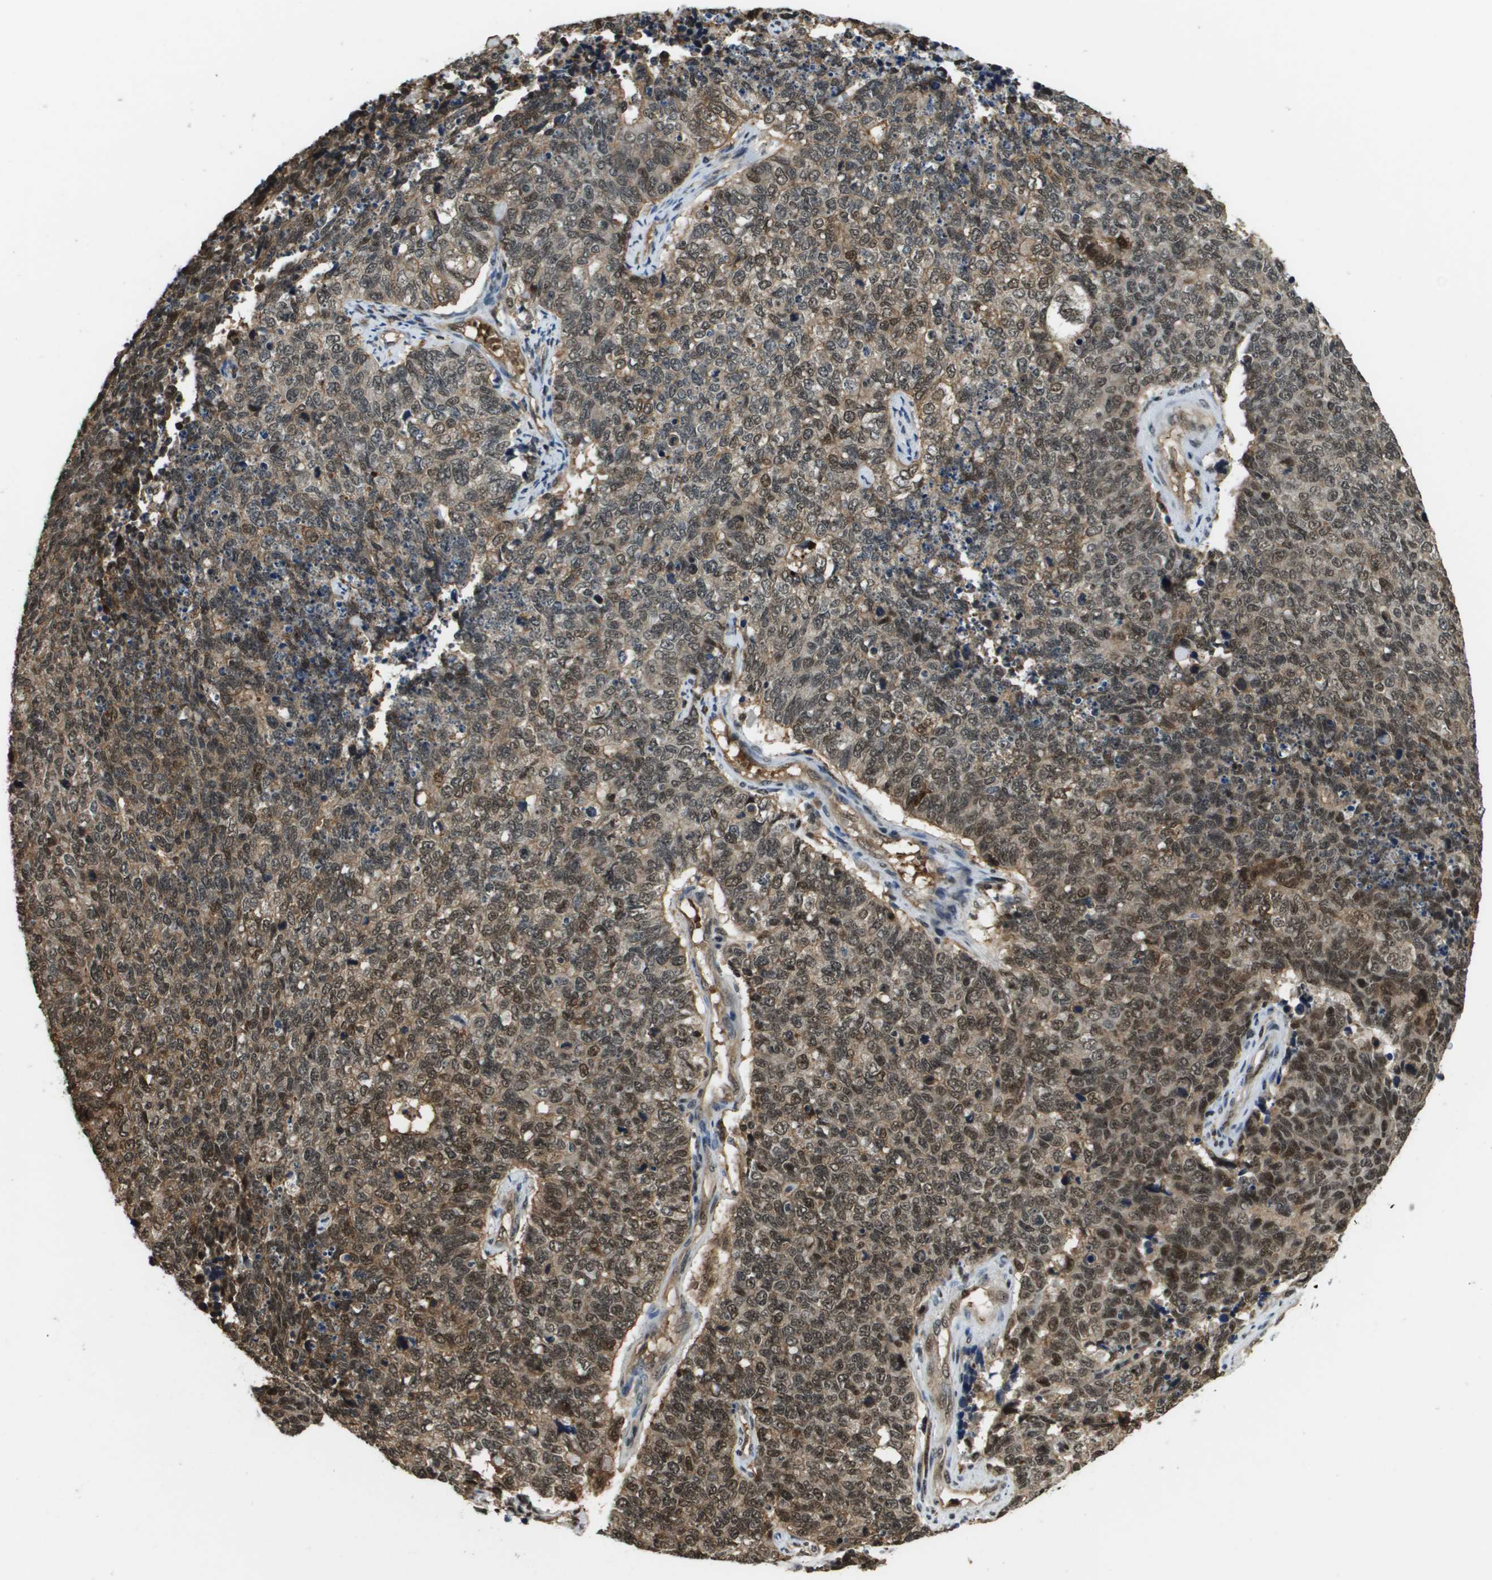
{"staining": {"intensity": "moderate", "quantity": ">75%", "location": "nuclear"}, "tissue": "cervical cancer", "cell_type": "Tumor cells", "image_type": "cancer", "snomed": [{"axis": "morphology", "description": "Squamous cell carcinoma, NOS"}, {"axis": "topography", "description": "Cervix"}], "caption": "Immunohistochemistry (DAB (3,3'-diaminobenzidine)) staining of human cervical cancer (squamous cell carcinoma) demonstrates moderate nuclear protein expression in approximately >75% of tumor cells. (IHC, brightfield microscopy, high magnification).", "gene": "EP400", "patient": {"sex": "female", "age": 63}}